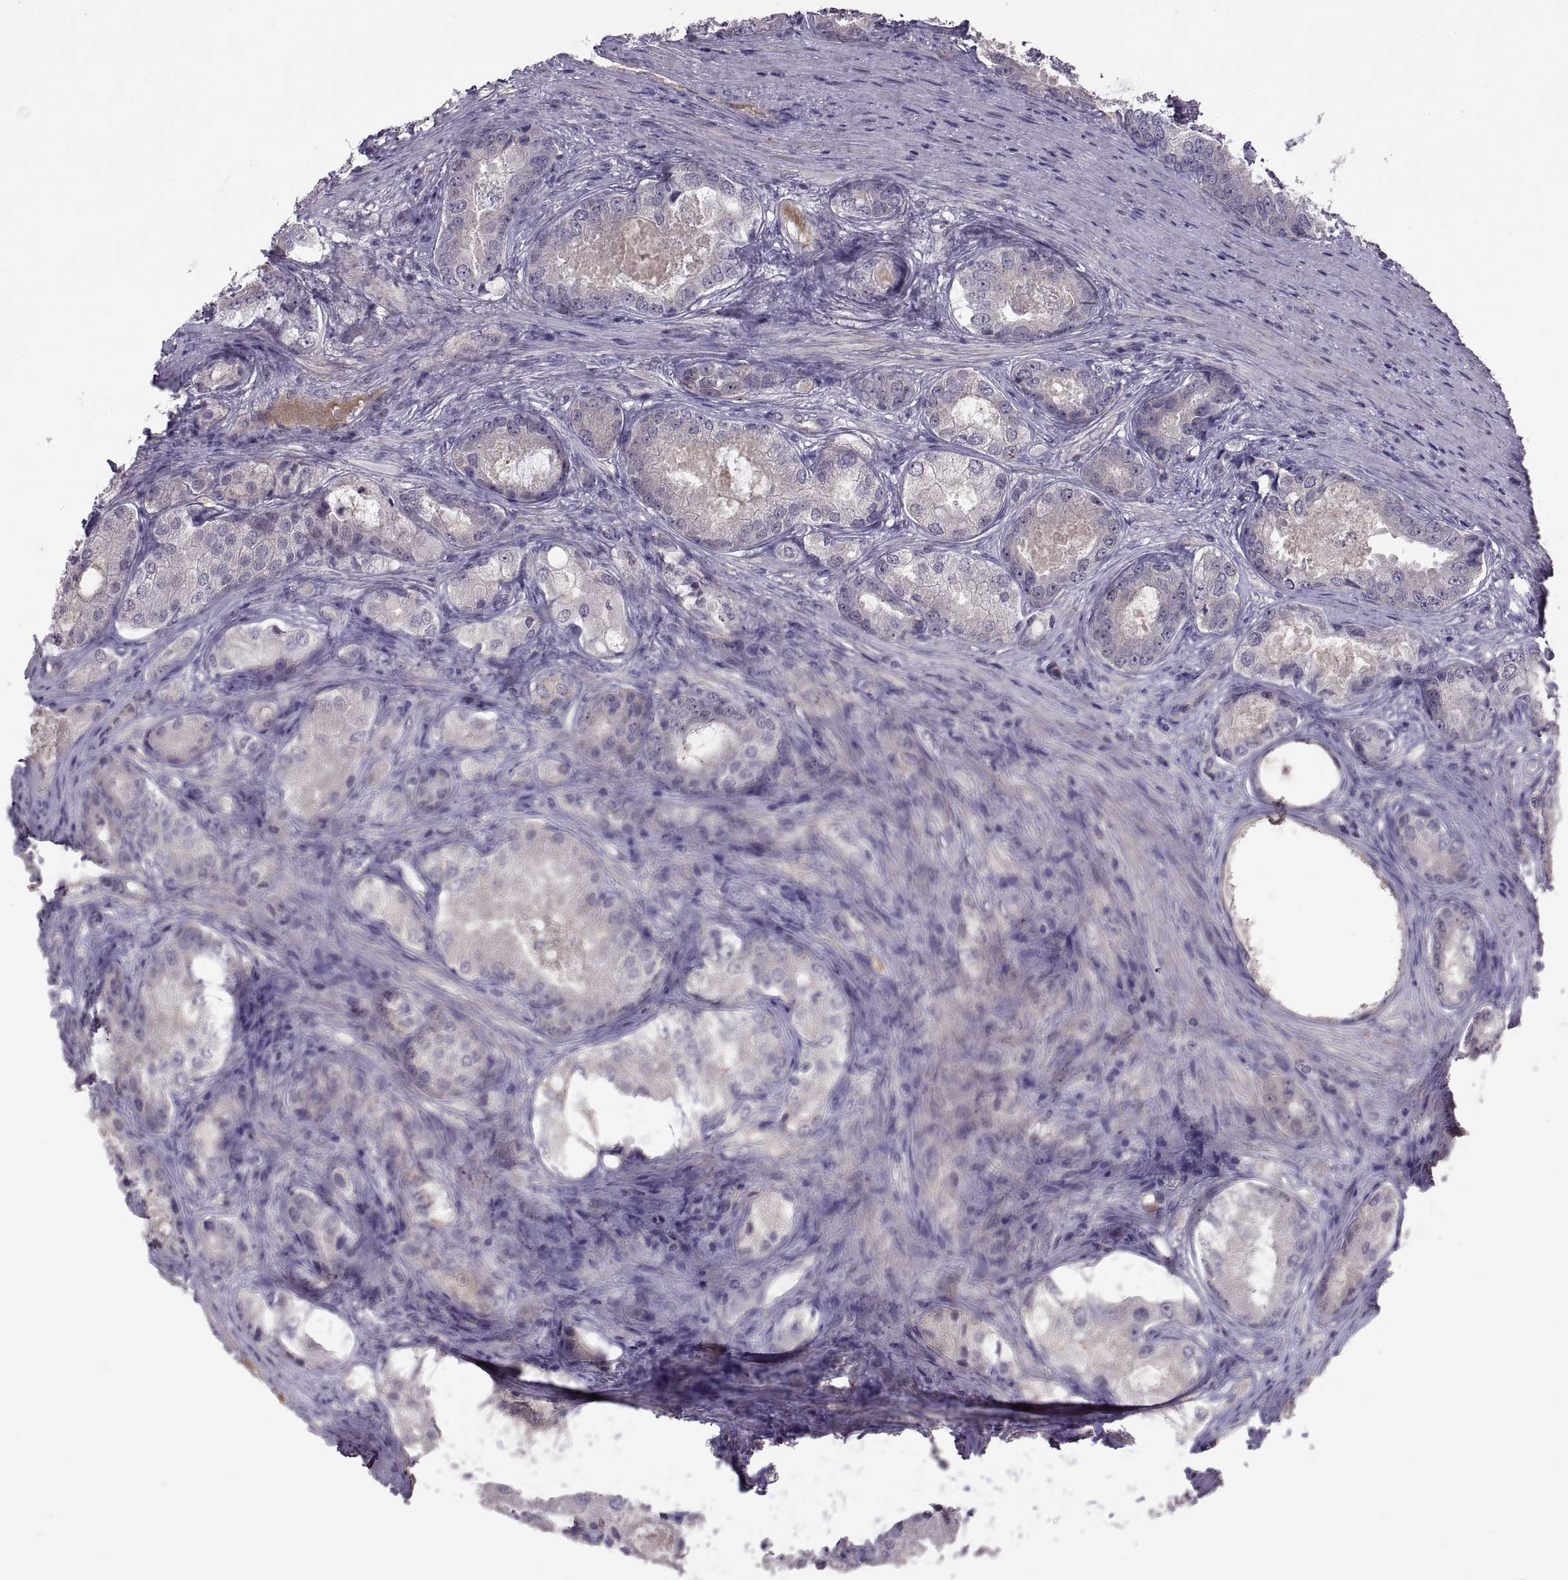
{"staining": {"intensity": "negative", "quantity": "none", "location": "none"}, "tissue": "prostate cancer", "cell_type": "Tumor cells", "image_type": "cancer", "snomed": [{"axis": "morphology", "description": "Adenocarcinoma, Low grade"}, {"axis": "topography", "description": "Prostate"}], "caption": "Immunohistochemistry of human prostate cancer reveals no positivity in tumor cells.", "gene": "NMNAT2", "patient": {"sex": "male", "age": 68}}